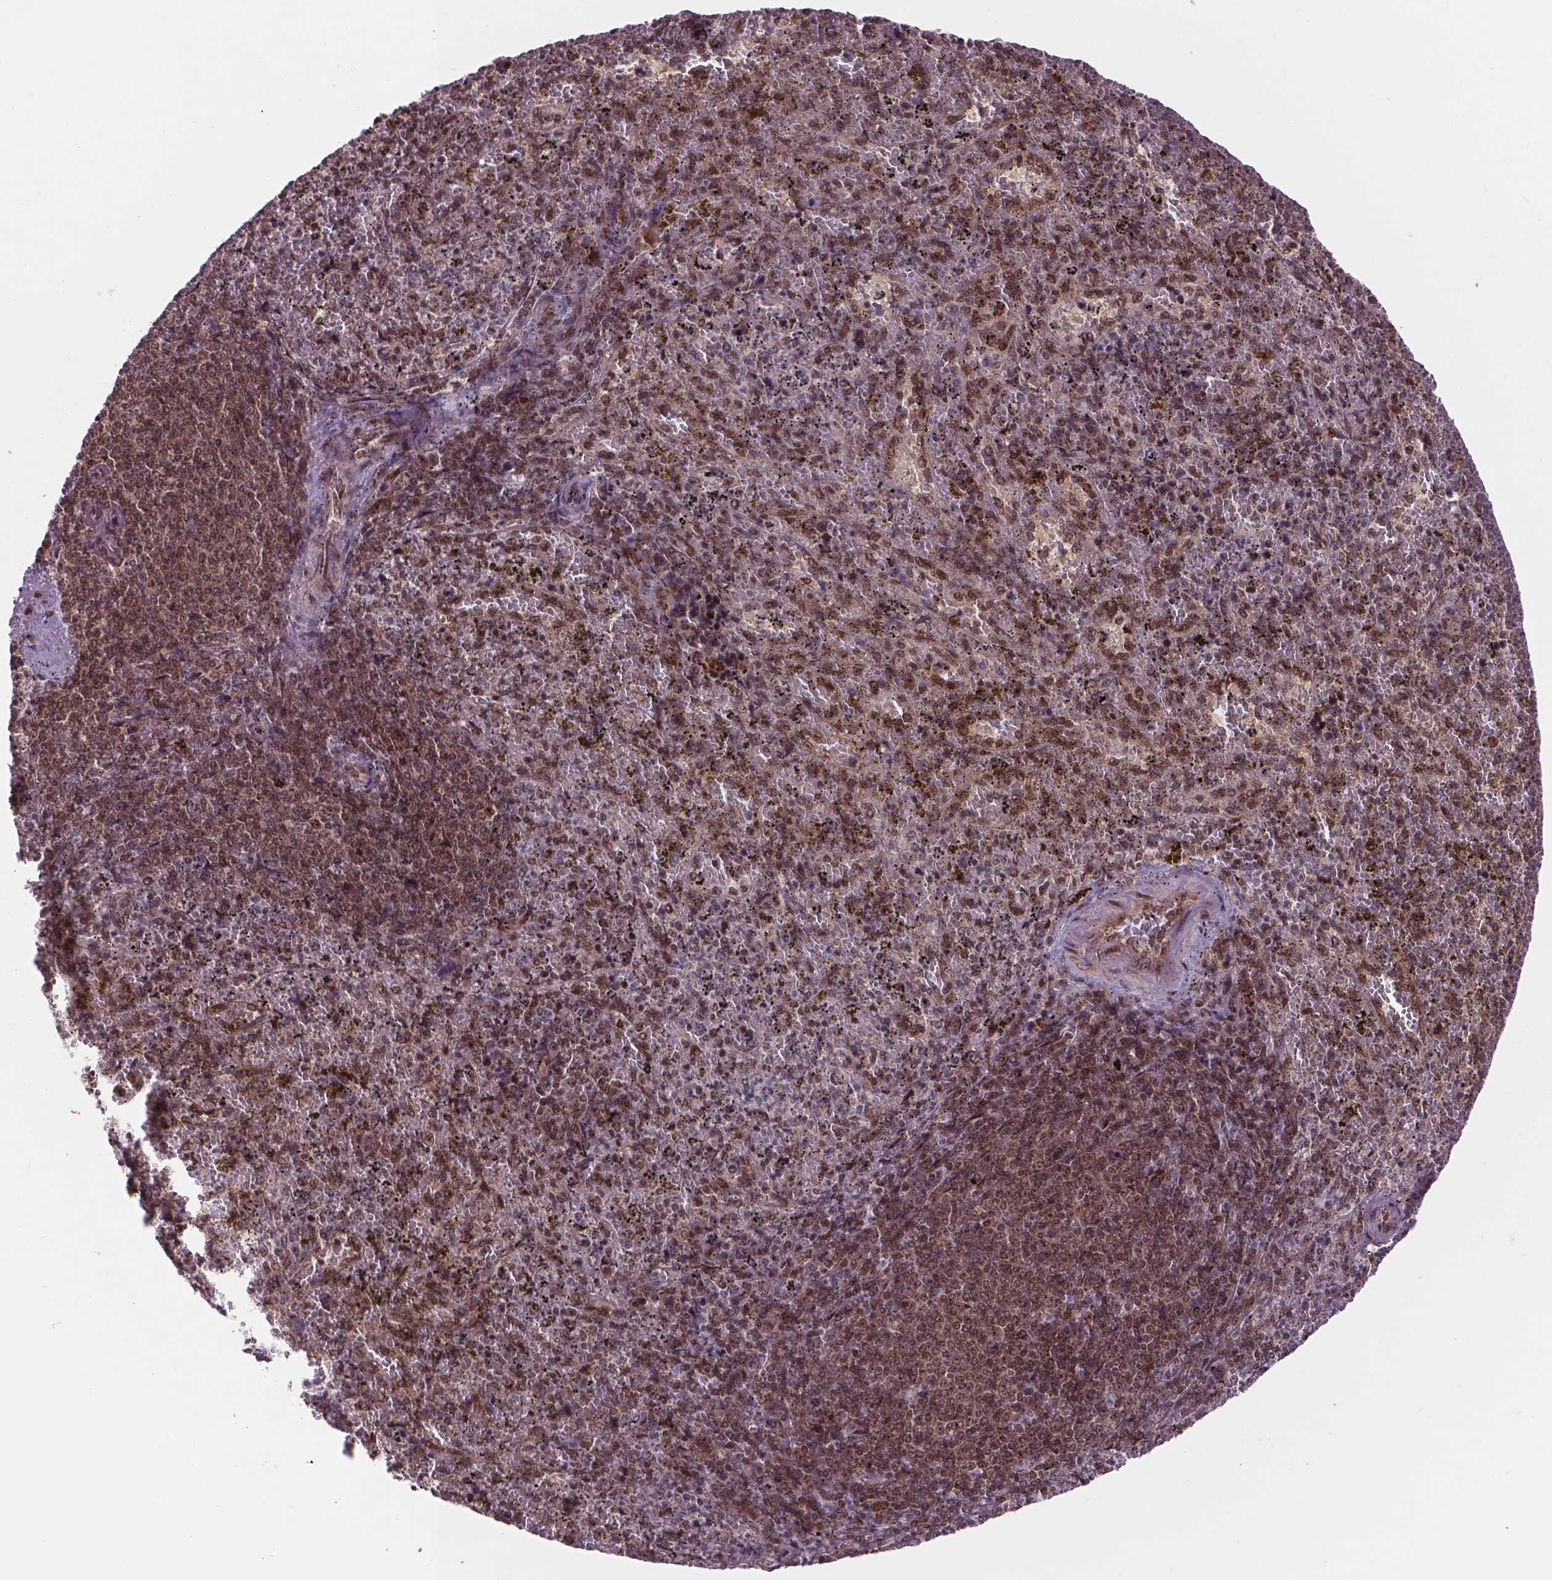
{"staining": {"intensity": "moderate", "quantity": ">75%", "location": "nuclear"}, "tissue": "spleen", "cell_type": "Cells in red pulp", "image_type": "normal", "snomed": [{"axis": "morphology", "description": "Normal tissue, NOS"}, {"axis": "topography", "description": "Spleen"}], "caption": "An image showing moderate nuclear staining in about >75% of cells in red pulp in unremarkable spleen, as visualized by brown immunohistochemical staining.", "gene": "CSNK2A1", "patient": {"sex": "female", "age": 50}}